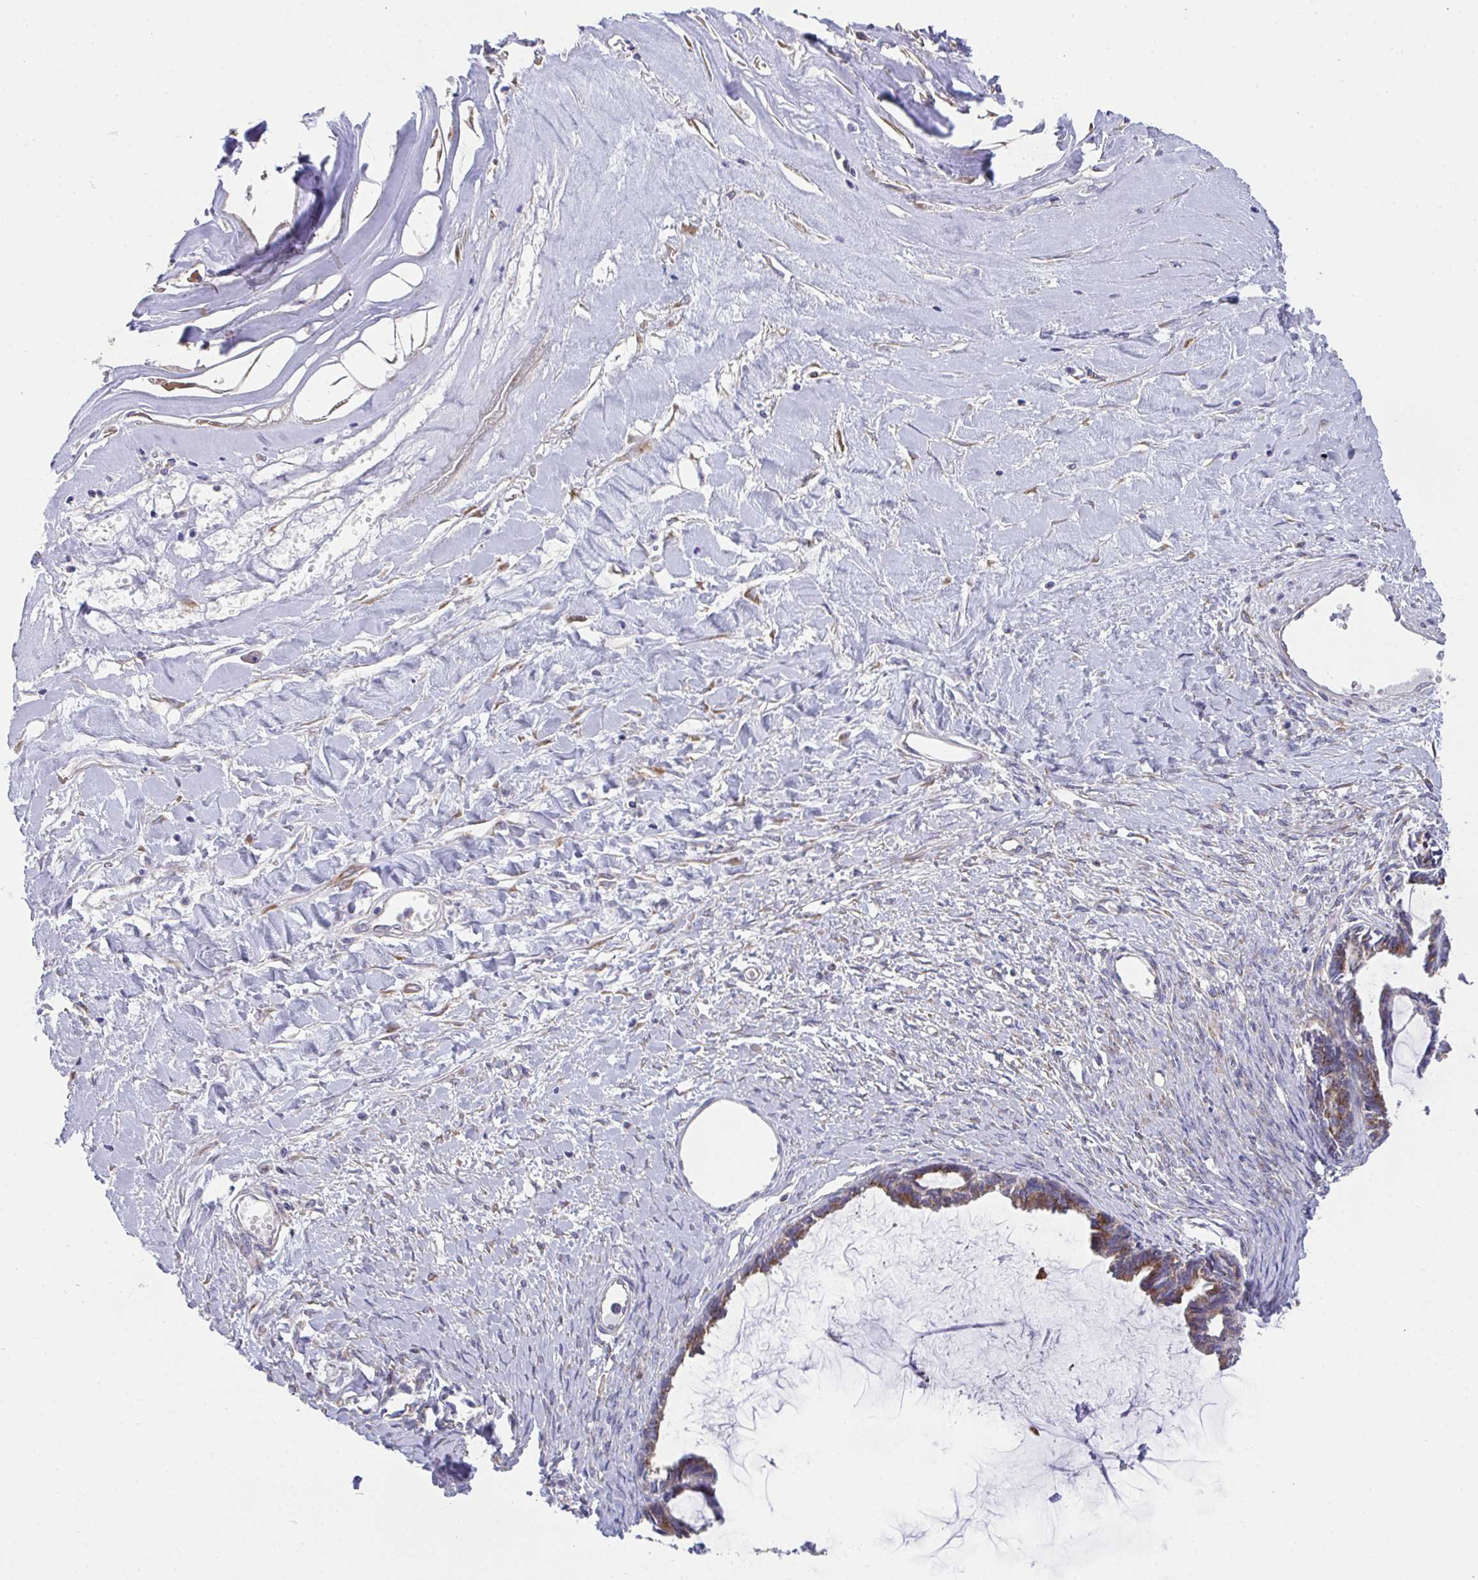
{"staining": {"intensity": "moderate", "quantity": "25%-75%", "location": "cytoplasmic/membranous"}, "tissue": "ovarian cancer", "cell_type": "Tumor cells", "image_type": "cancer", "snomed": [{"axis": "morphology", "description": "Cystadenocarcinoma, mucinous, NOS"}, {"axis": "topography", "description": "Ovary"}], "caption": "Human ovarian cancer (mucinous cystadenocarcinoma) stained with a protein marker demonstrates moderate staining in tumor cells.", "gene": "MIA3", "patient": {"sex": "female", "age": 61}}